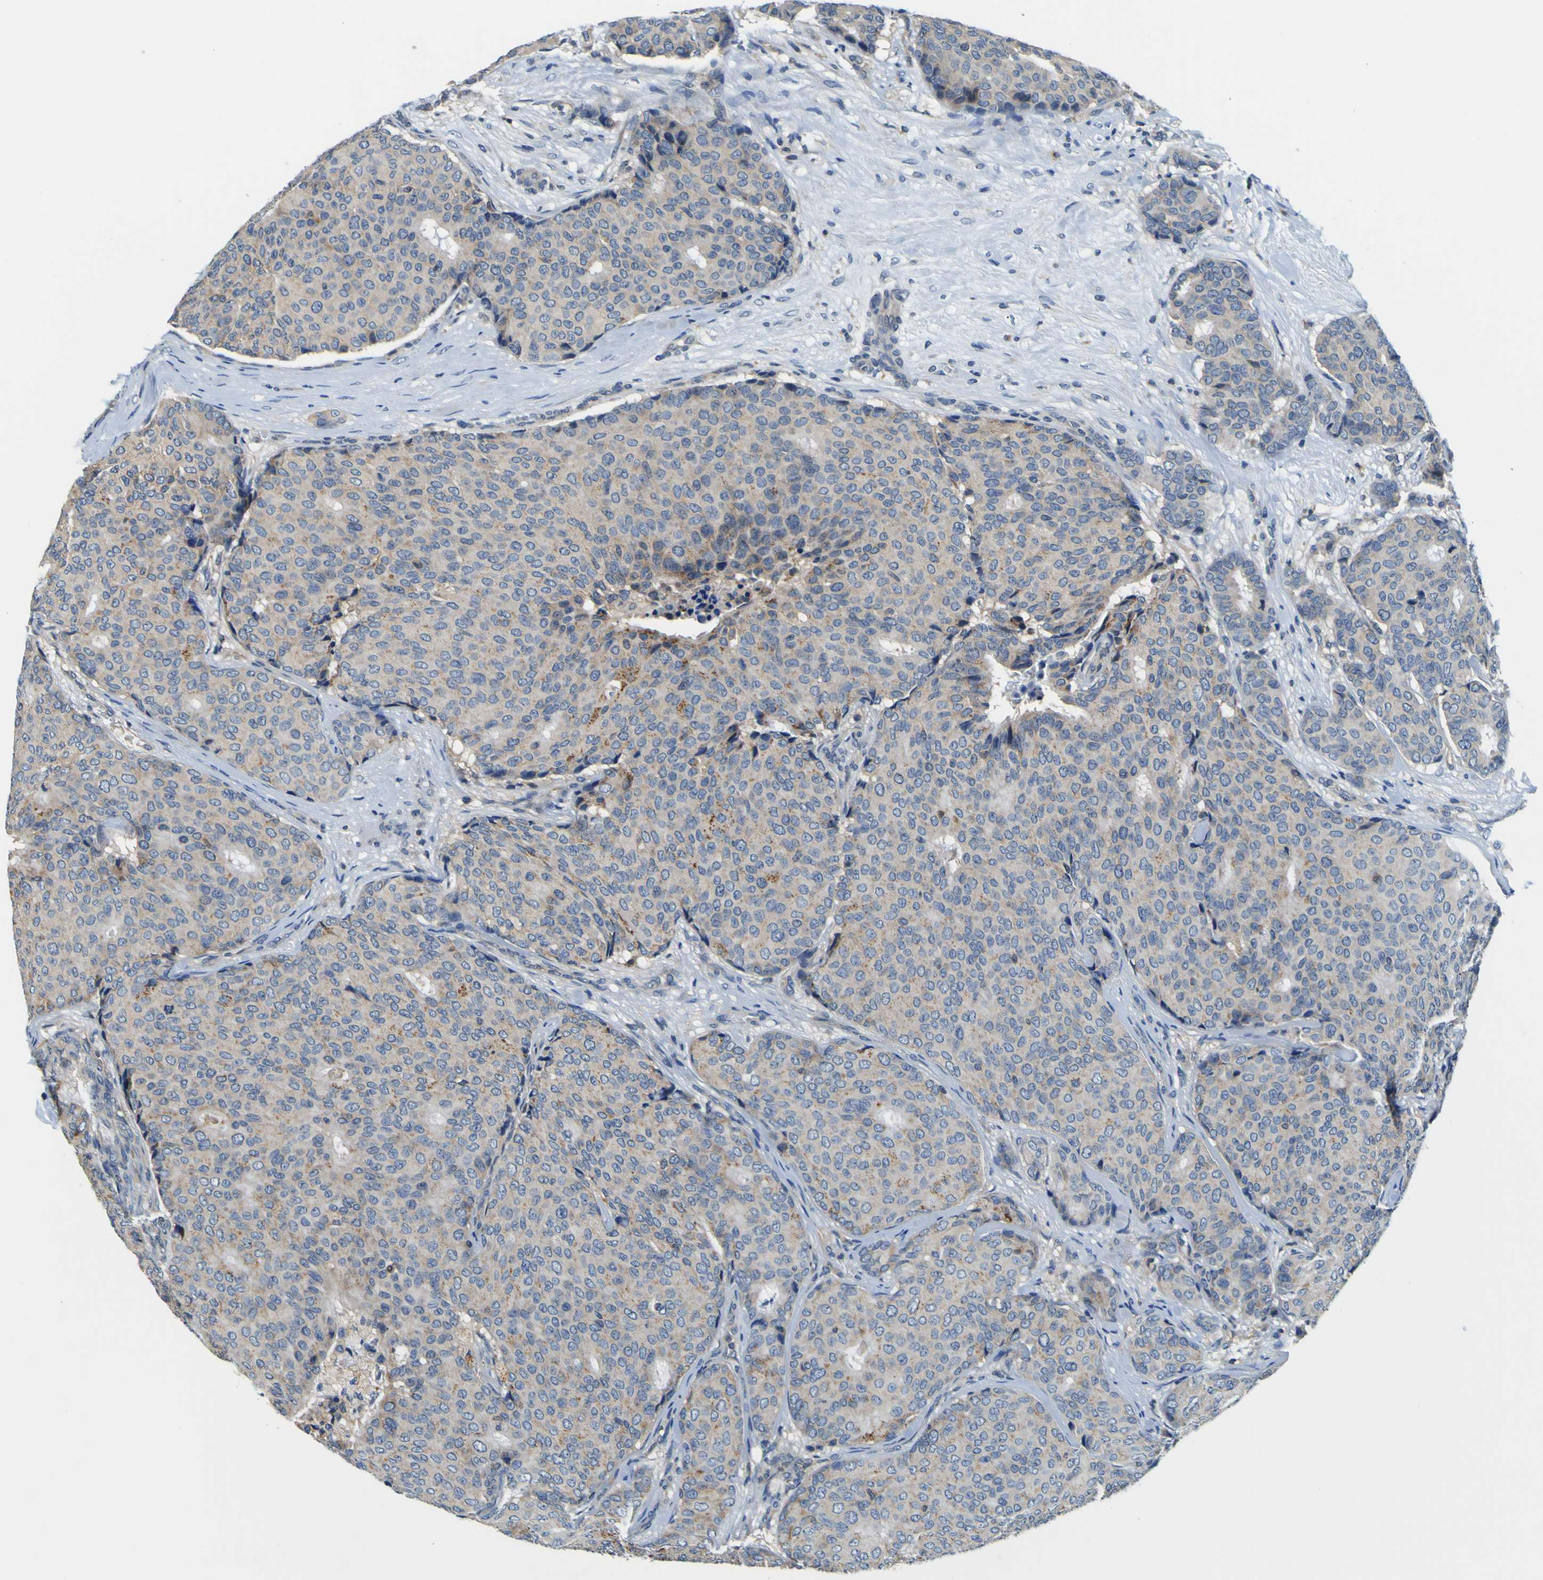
{"staining": {"intensity": "weak", "quantity": ">75%", "location": "cytoplasmic/membranous"}, "tissue": "breast cancer", "cell_type": "Tumor cells", "image_type": "cancer", "snomed": [{"axis": "morphology", "description": "Duct carcinoma"}, {"axis": "topography", "description": "Breast"}], "caption": "Immunohistochemical staining of breast intraductal carcinoma exhibits low levels of weak cytoplasmic/membranous protein expression in approximately >75% of tumor cells.", "gene": "TNIK", "patient": {"sex": "female", "age": 75}}